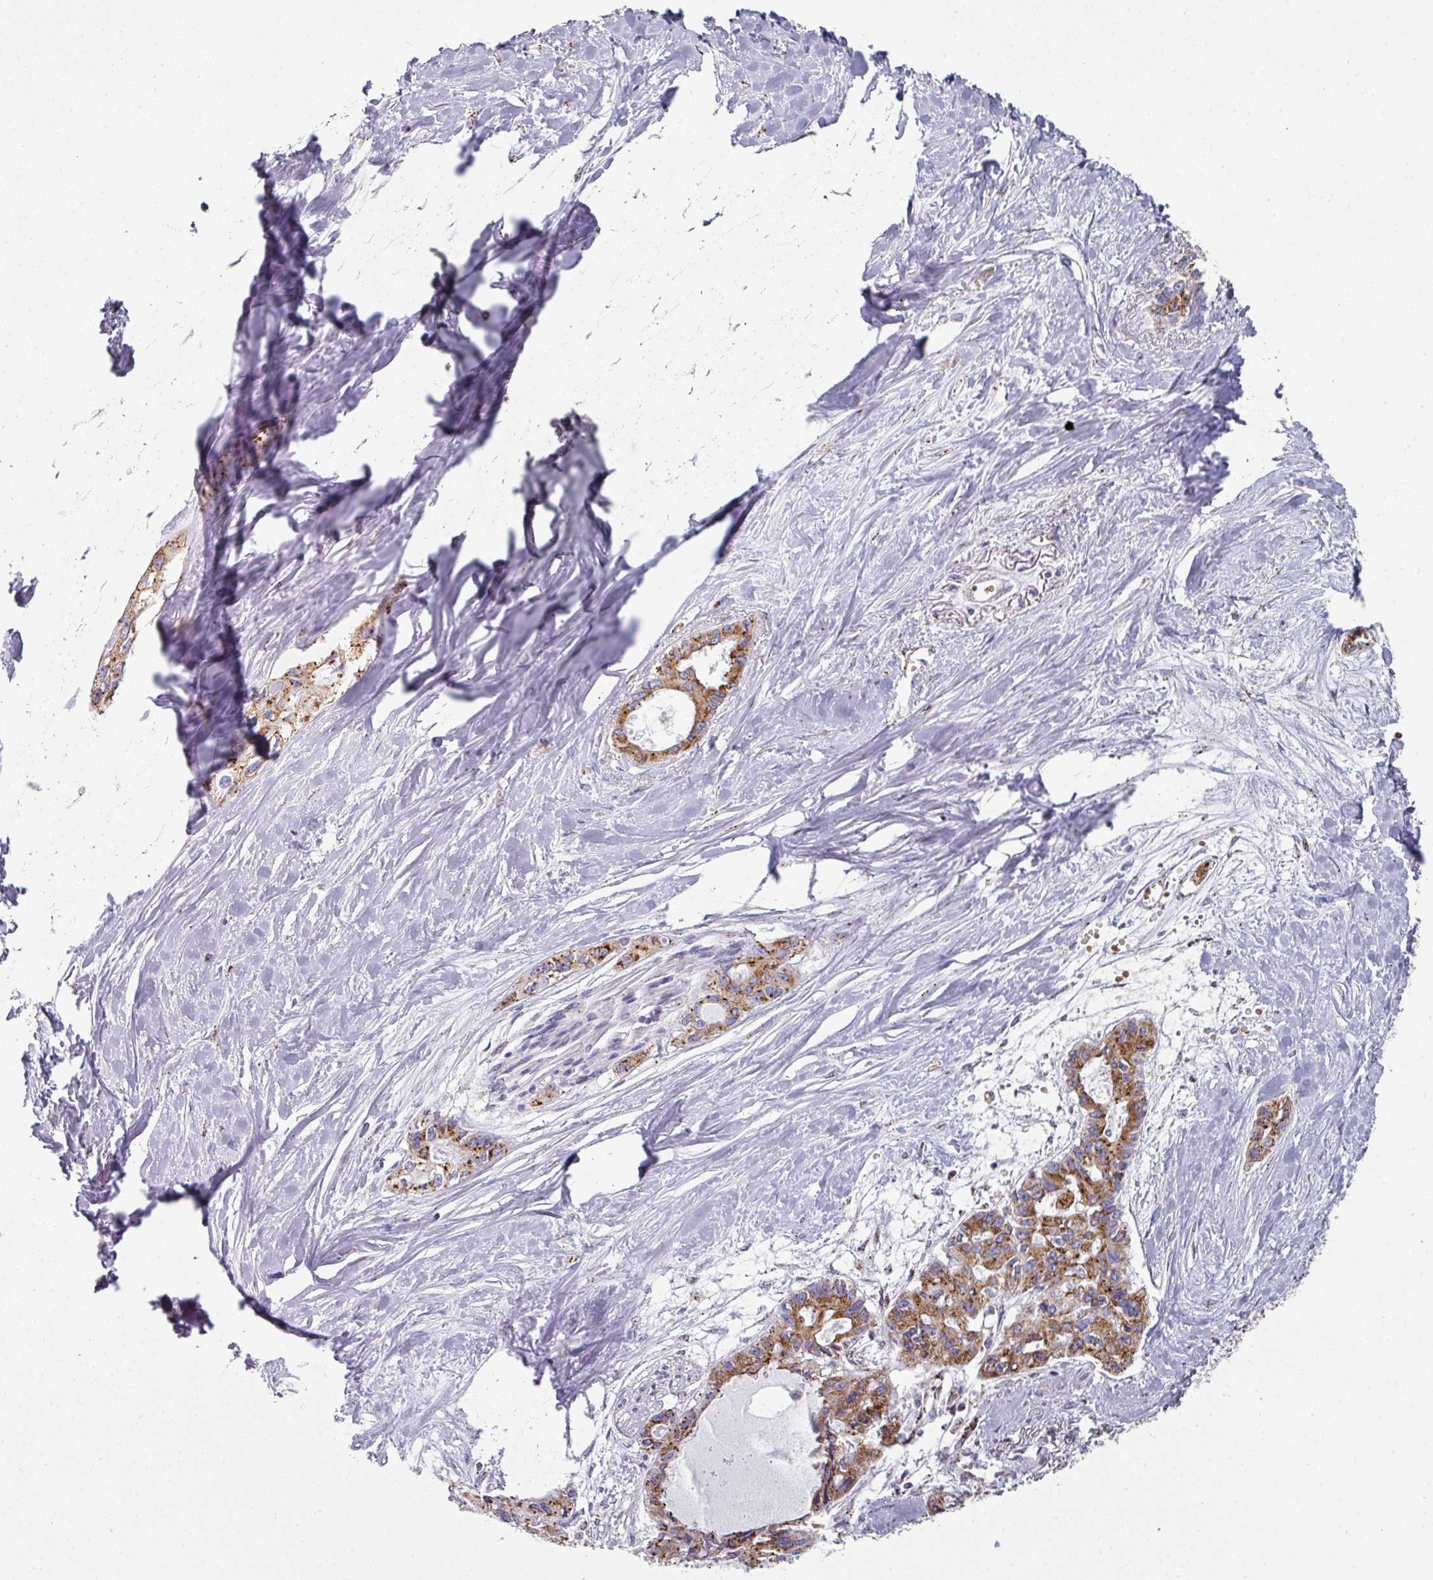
{"staining": {"intensity": "strong", "quantity": ">75%", "location": "cytoplasmic/membranous"}, "tissue": "pancreatic cancer", "cell_type": "Tumor cells", "image_type": "cancer", "snomed": [{"axis": "morphology", "description": "Adenocarcinoma, NOS"}, {"axis": "topography", "description": "Pancreas"}], "caption": "Adenocarcinoma (pancreatic) stained with DAB (3,3'-diaminobenzidine) immunohistochemistry displays high levels of strong cytoplasmic/membranous positivity in about >75% of tumor cells.", "gene": "CCDC85B", "patient": {"sex": "female", "age": 50}}